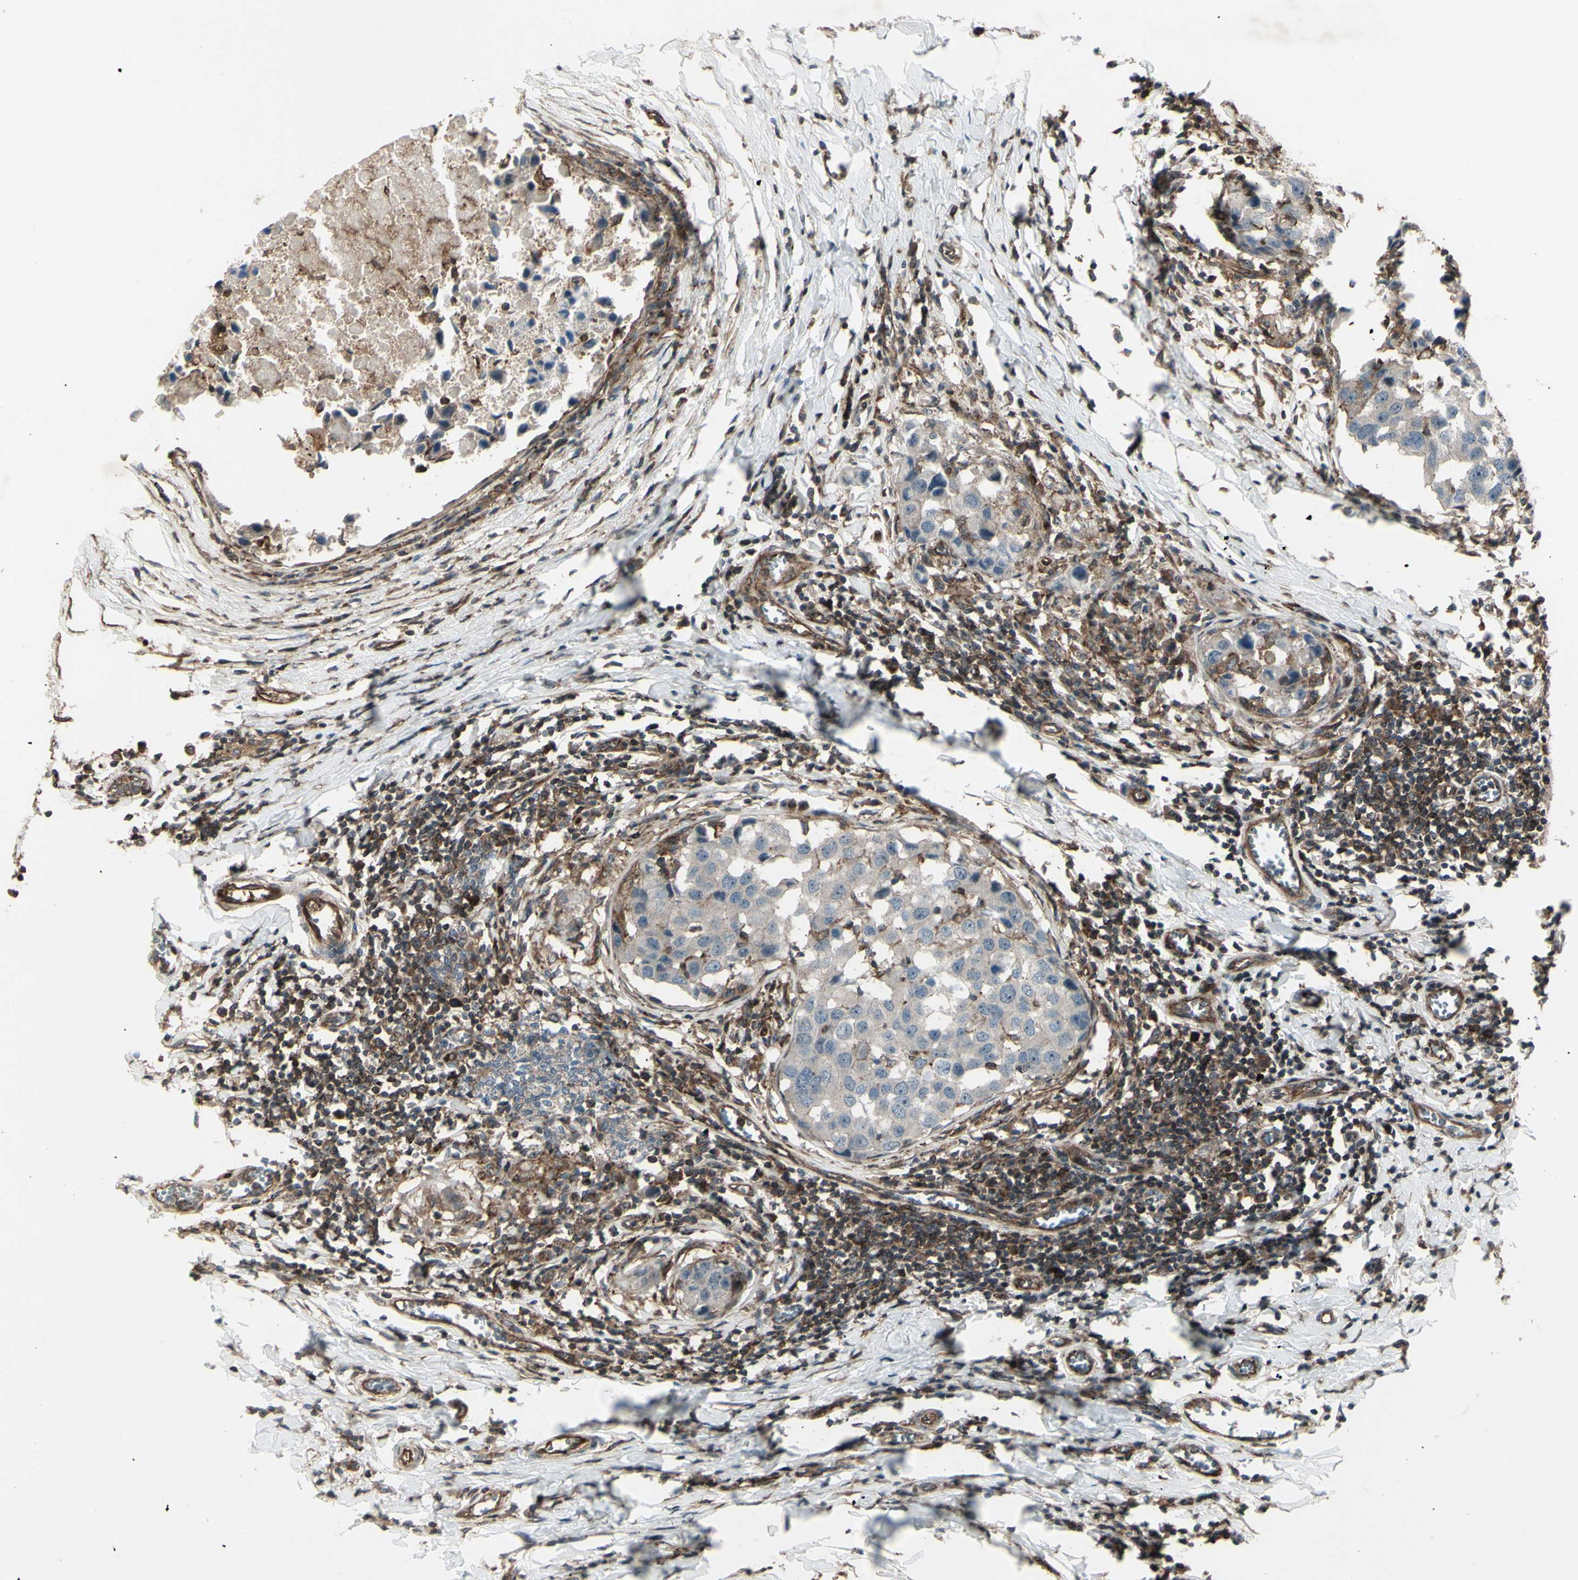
{"staining": {"intensity": "weak", "quantity": ">75%", "location": "cytoplasmic/membranous"}, "tissue": "breast cancer", "cell_type": "Tumor cells", "image_type": "cancer", "snomed": [{"axis": "morphology", "description": "Duct carcinoma"}, {"axis": "topography", "description": "Breast"}], "caption": "Human breast cancer stained for a protein (brown) shows weak cytoplasmic/membranous positive staining in about >75% of tumor cells.", "gene": "FXYD5", "patient": {"sex": "female", "age": 27}}